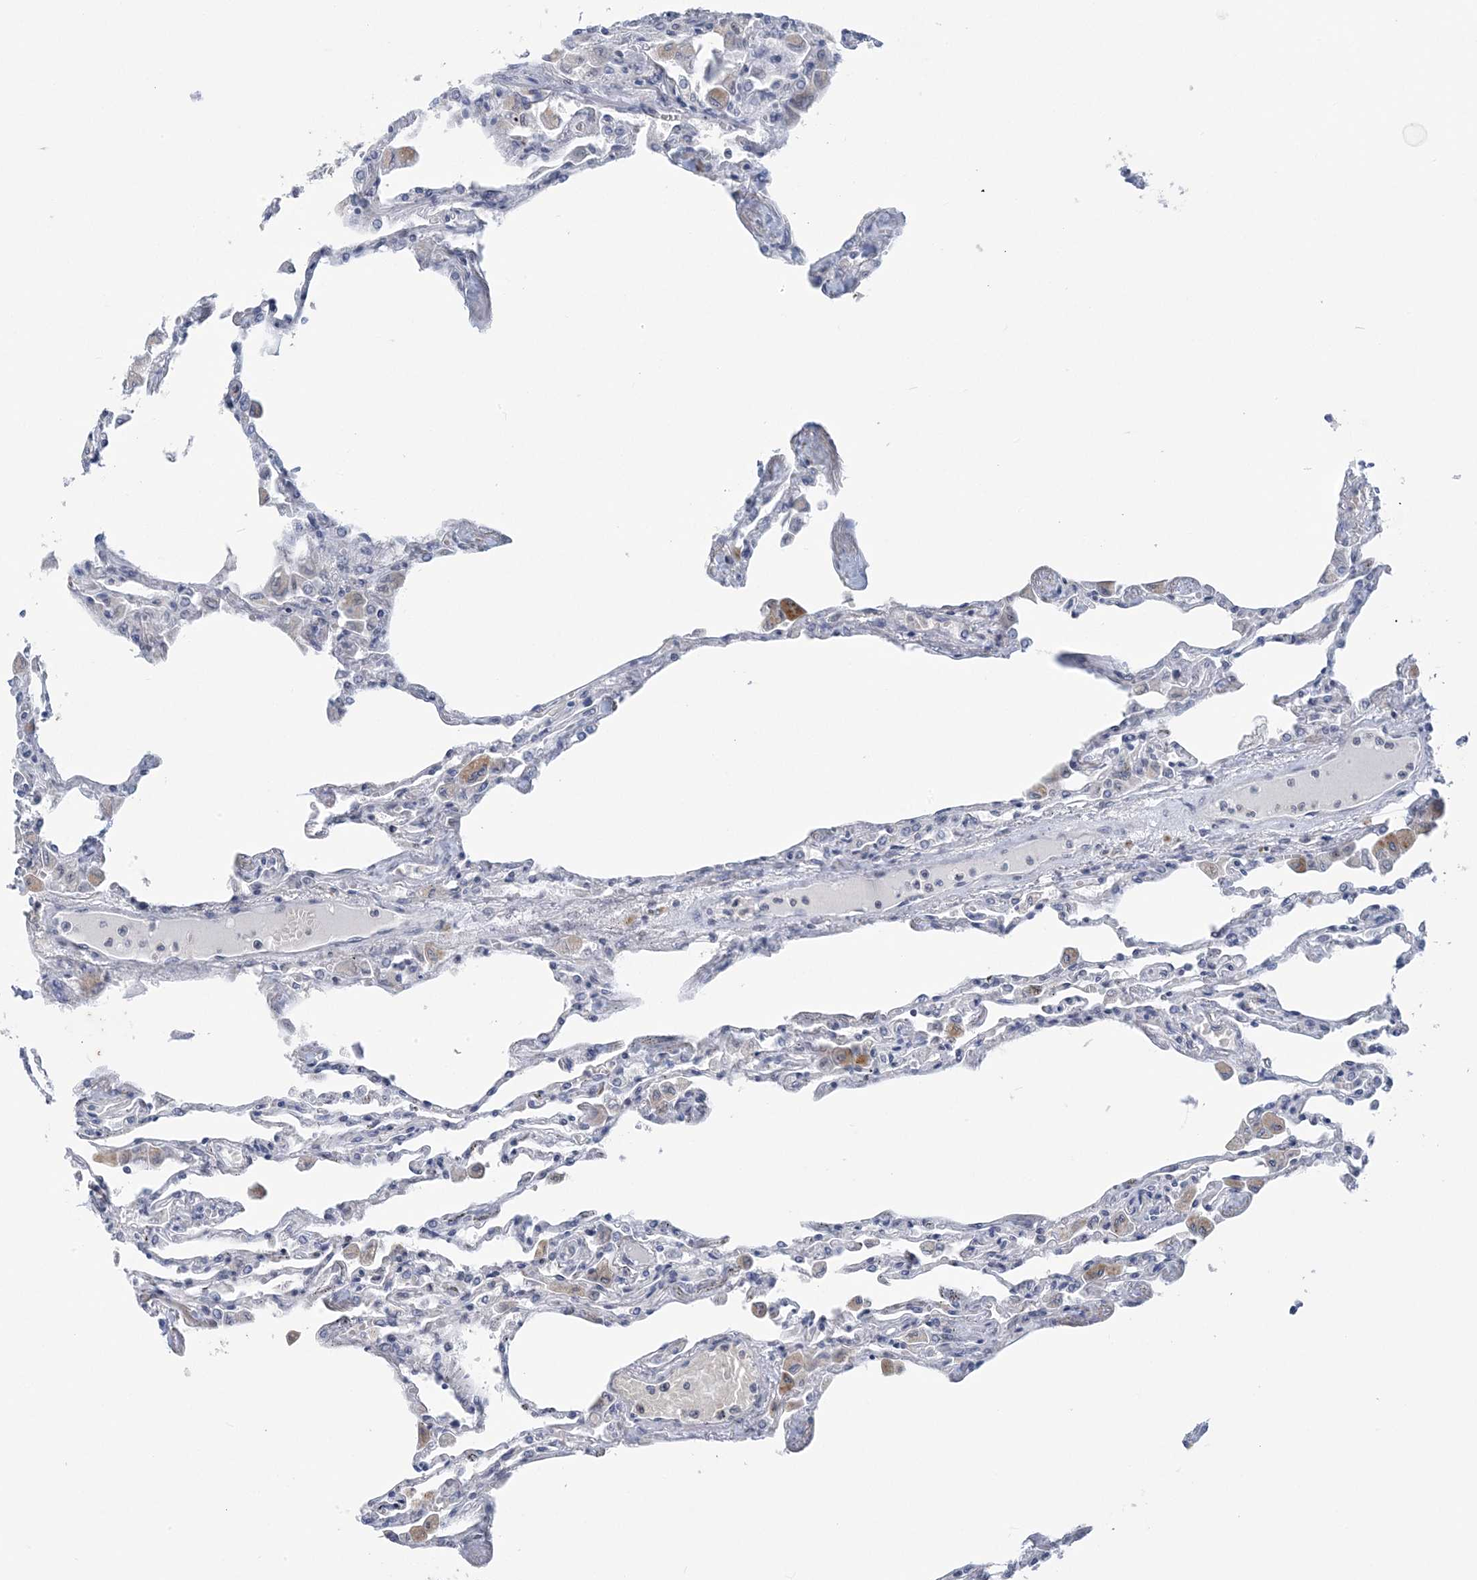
{"staining": {"intensity": "negative", "quantity": "none", "location": "none"}, "tissue": "lung", "cell_type": "Alveolar cells", "image_type": "normal", "snomed": [{"axis": "morphology", "description": "Normal tissue, NOS"}, {"axis": "topography", "description": "Bronchus"}, {"axis": "topography", "description": "Lung"}], "caption": "High power microscopy photomicrograph of an immunohistochemistry (IHC) photomicrograph of unremarkable lung, revealing no significant positivity in alveolar cells. The staining was performed using DAB to visualize the protein expression in brown, while the nuclei were stained in blue with hematoxylin (Magnification: 20x).", "gene": "ZBTB7A", "patient": {"sex": "female", "age": 49}}